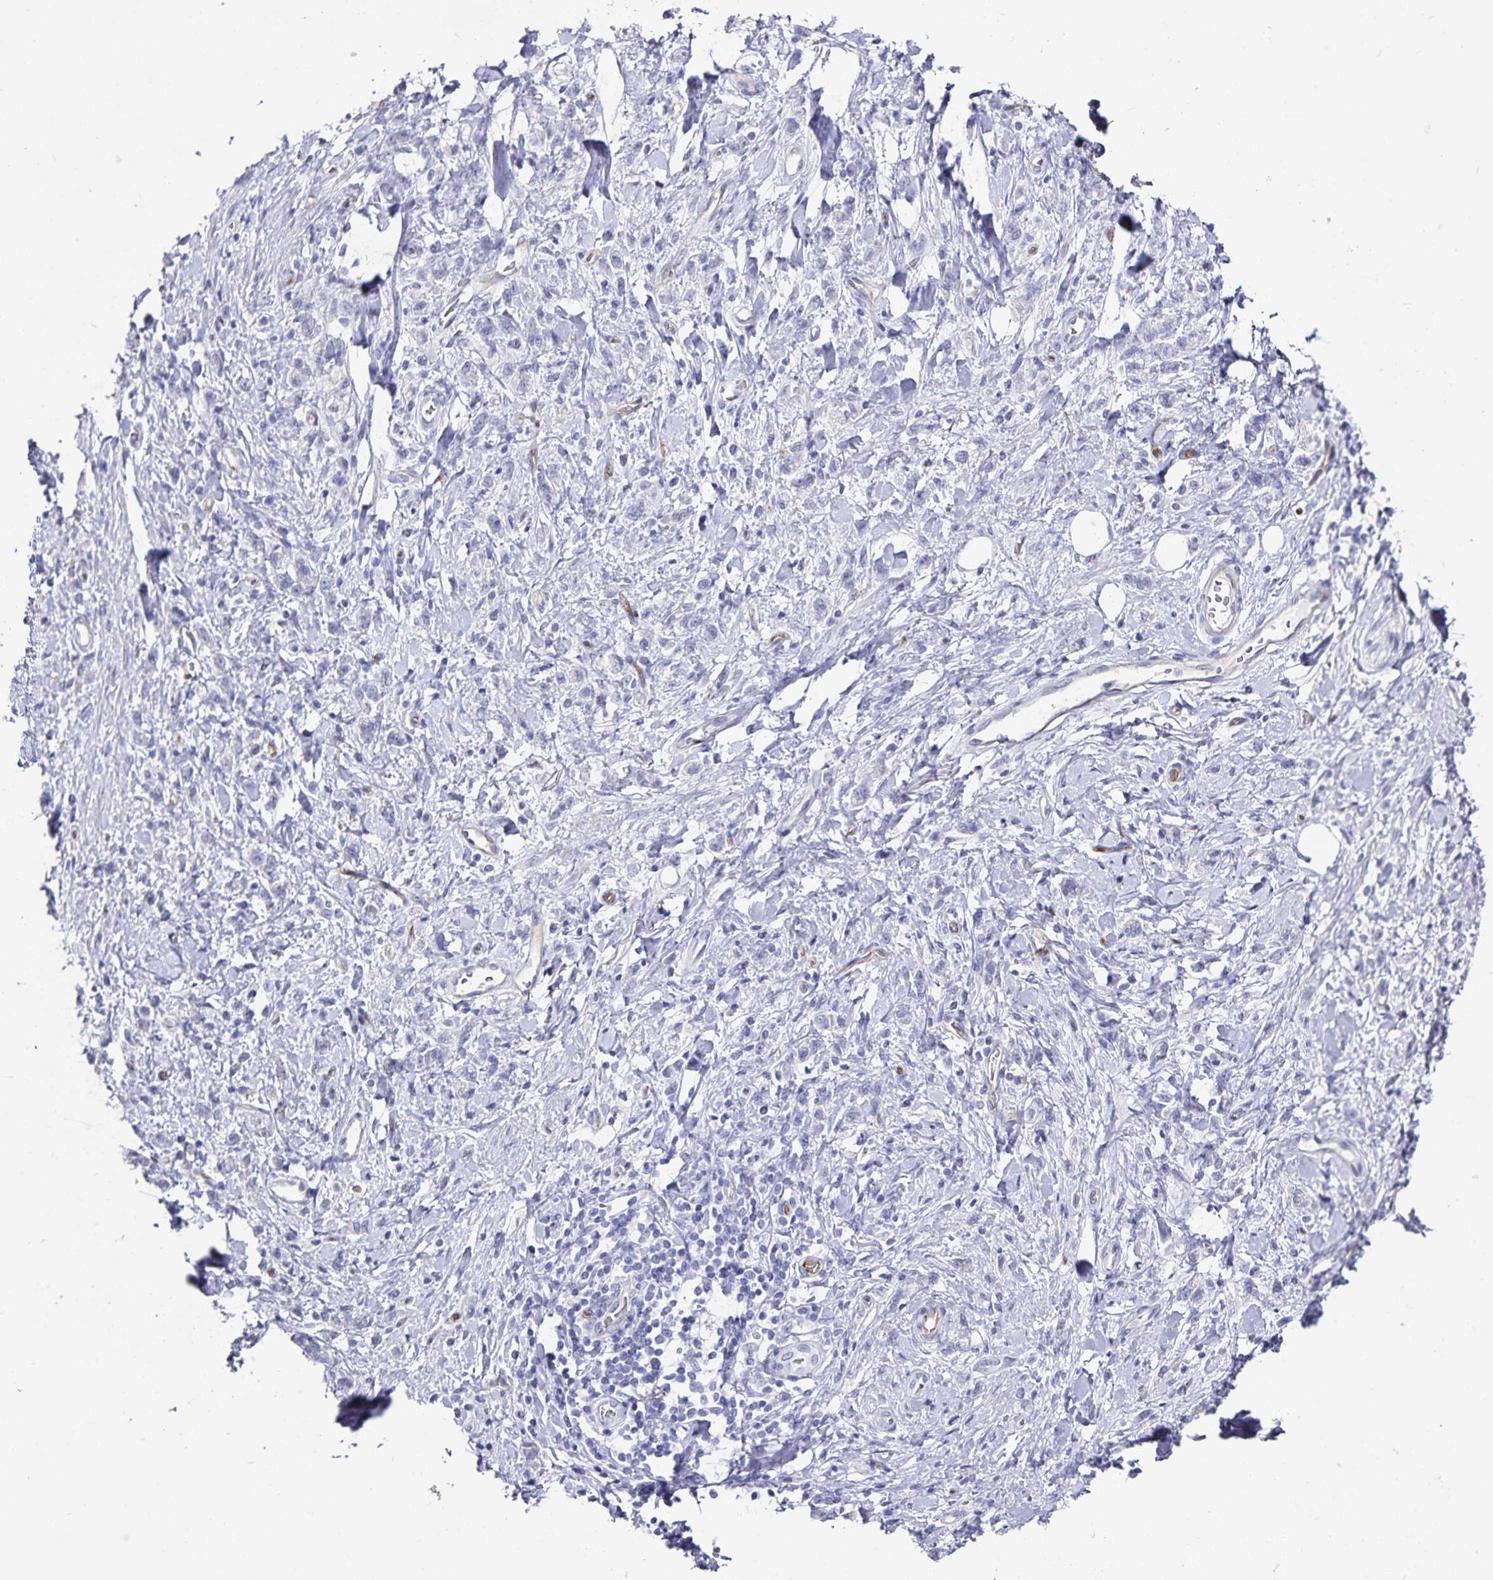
{"staining": {"intensity": "negative", "quantity": "none", "location": "none"}, "tissue": "stomach cancer", "cell_type": "Tumor cells", "image_type": "cancer", "snomed": [{"axis": "morphology", "description": "Adenocarcinoma, NOS"}, {"axis": "topography", "description": "Stomach"}], "caption": "Immunohistochemistry image of neoplastic tissue: stomach cancer (adenocarcinoma) stained with DAB demonstrates no significant protein staining in tumor cells. (DAB immunohistochemistry with hematoxylin counter stain).", "gene": "PODXL", "patient": {"sex": "male", "age": 77}}